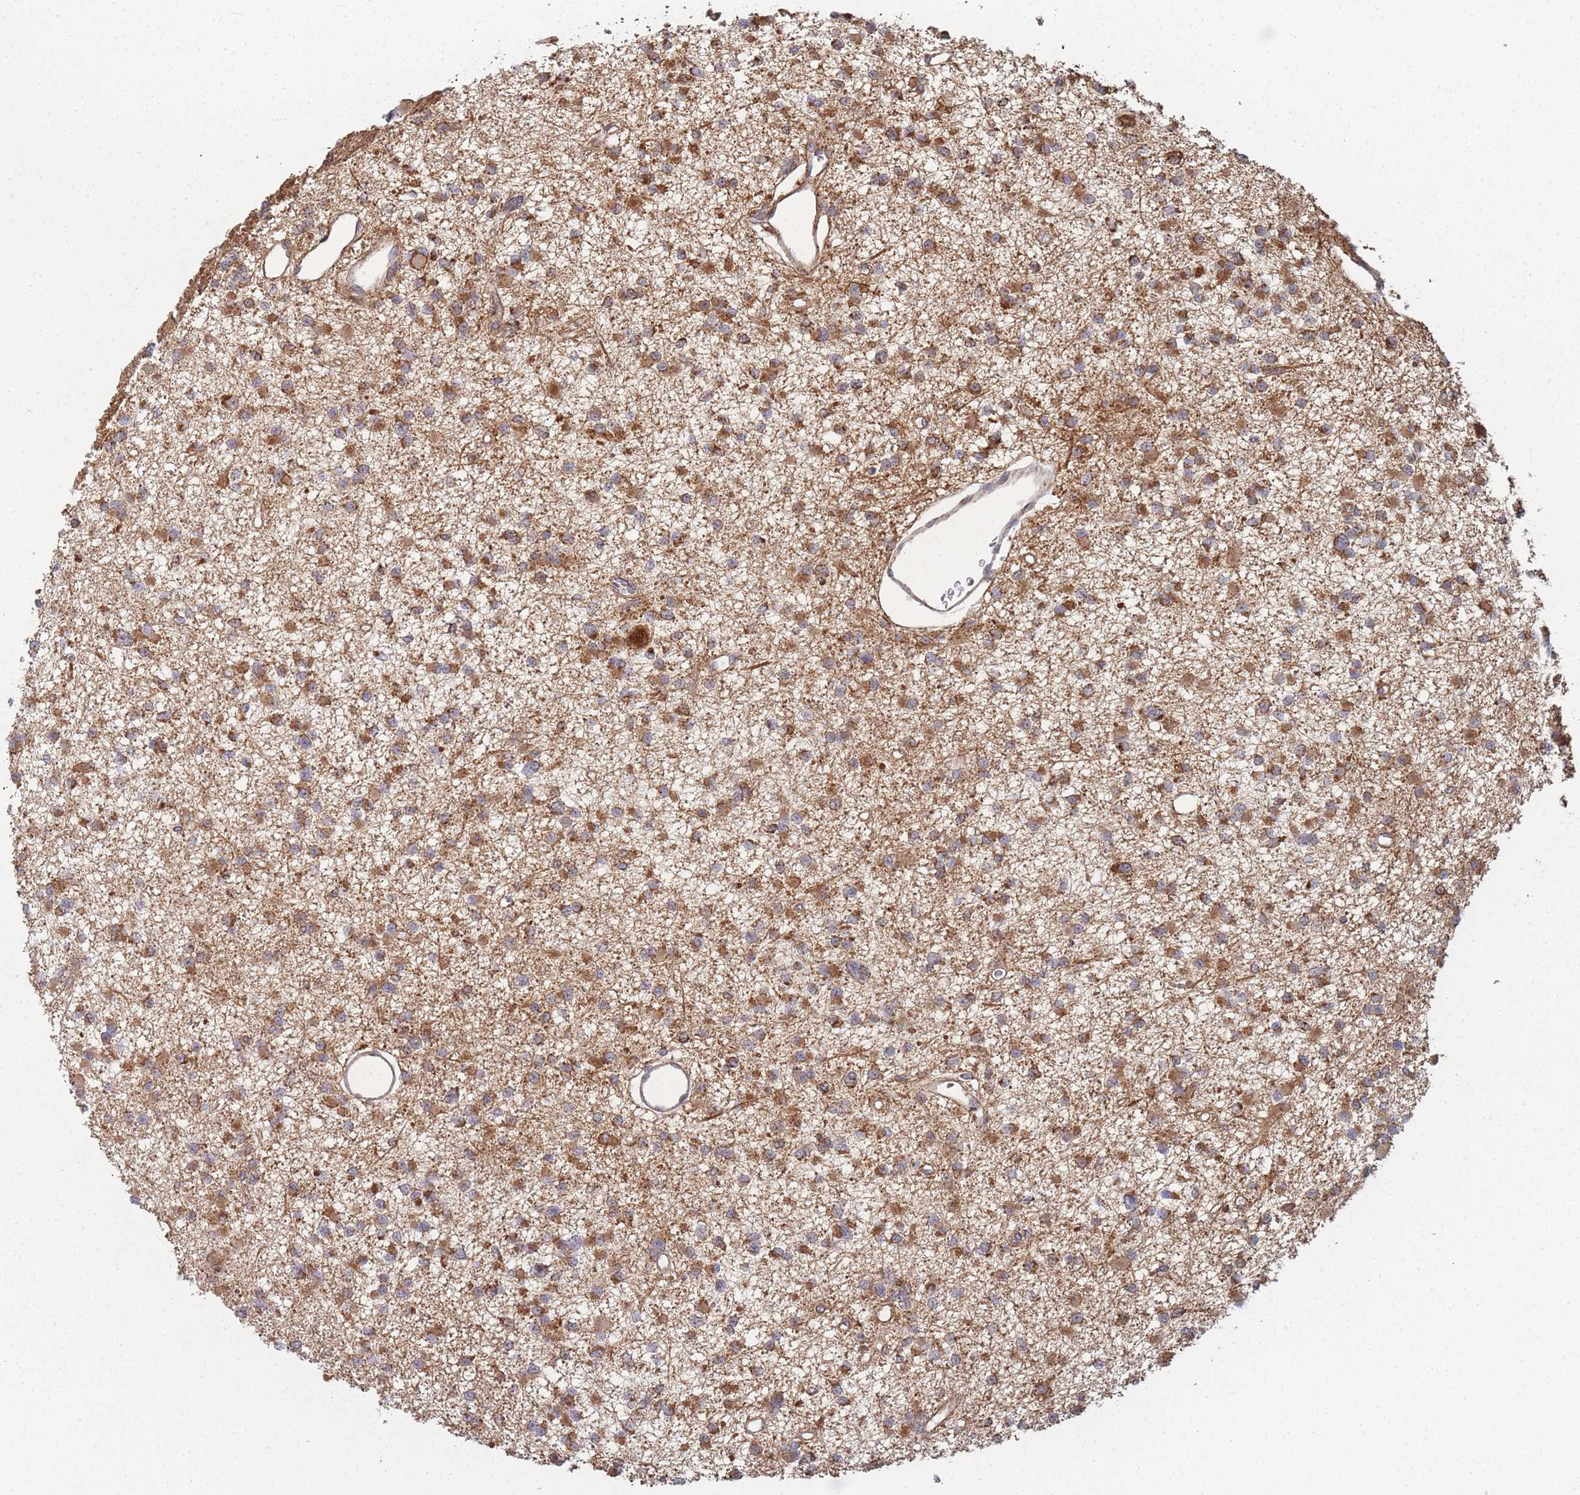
{"staining": {"intensity": "moderate", "quantity": "25%-75%", "location": "cytoplasmic/membranous"}, "tissue": "glioma", "cell_type": "Tumor cells", "image_type": "cancer", "snomed": [{"axis": "morphology", "description": "Glioma, malignant, Low grade"}, {"axis": "topography", "description": "Brain"}], "caption": "IHC (DAB (3,3'-diaminobenzidine)) staining of human glioma demonstrates moderate cytoplasmic/membranous protein expression in approximately 25%-75% of tumor cells.", "gene": "PSMB3", "patient": {"sex": "female", "age": 22}}